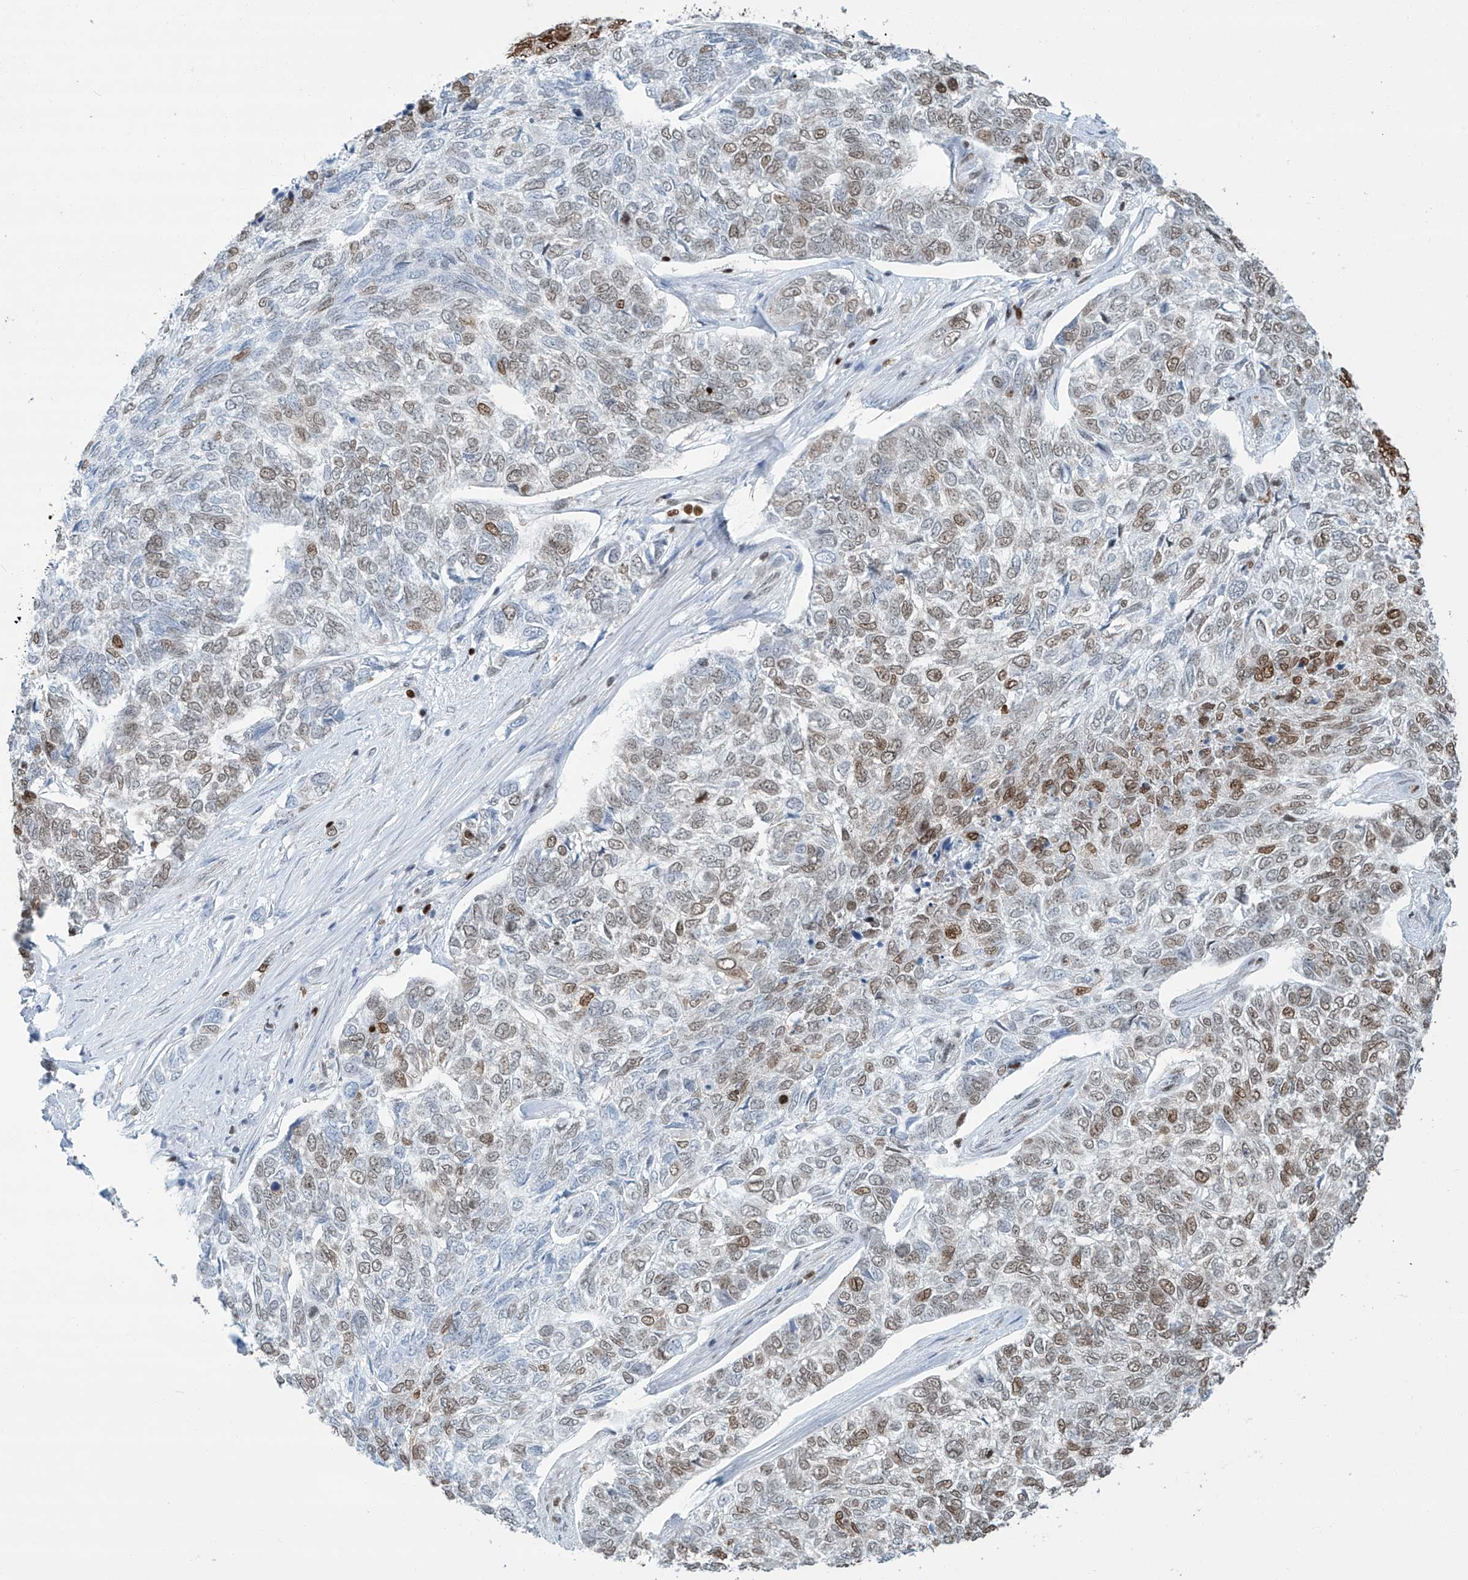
{"staining": {"intensity": "moderate", "quantity": "<25%", "location": "nuclear"}, "tissue": "skin cancer", "cell_type": "Tumor cells", "image_type": "cancer", "snomed": [{"axis": "morphology", "description": "Basal cell carcinoma"}, {"axis": "topography", "description": "Skin"}], "caption": "Brown immunohistochemical staining in human skin basal cell carcinoma reveals moderate nuclear expression in about <25% of tumor cells.", "gene": "SARNP", "patient": {"sex": "female", "age": 65}}